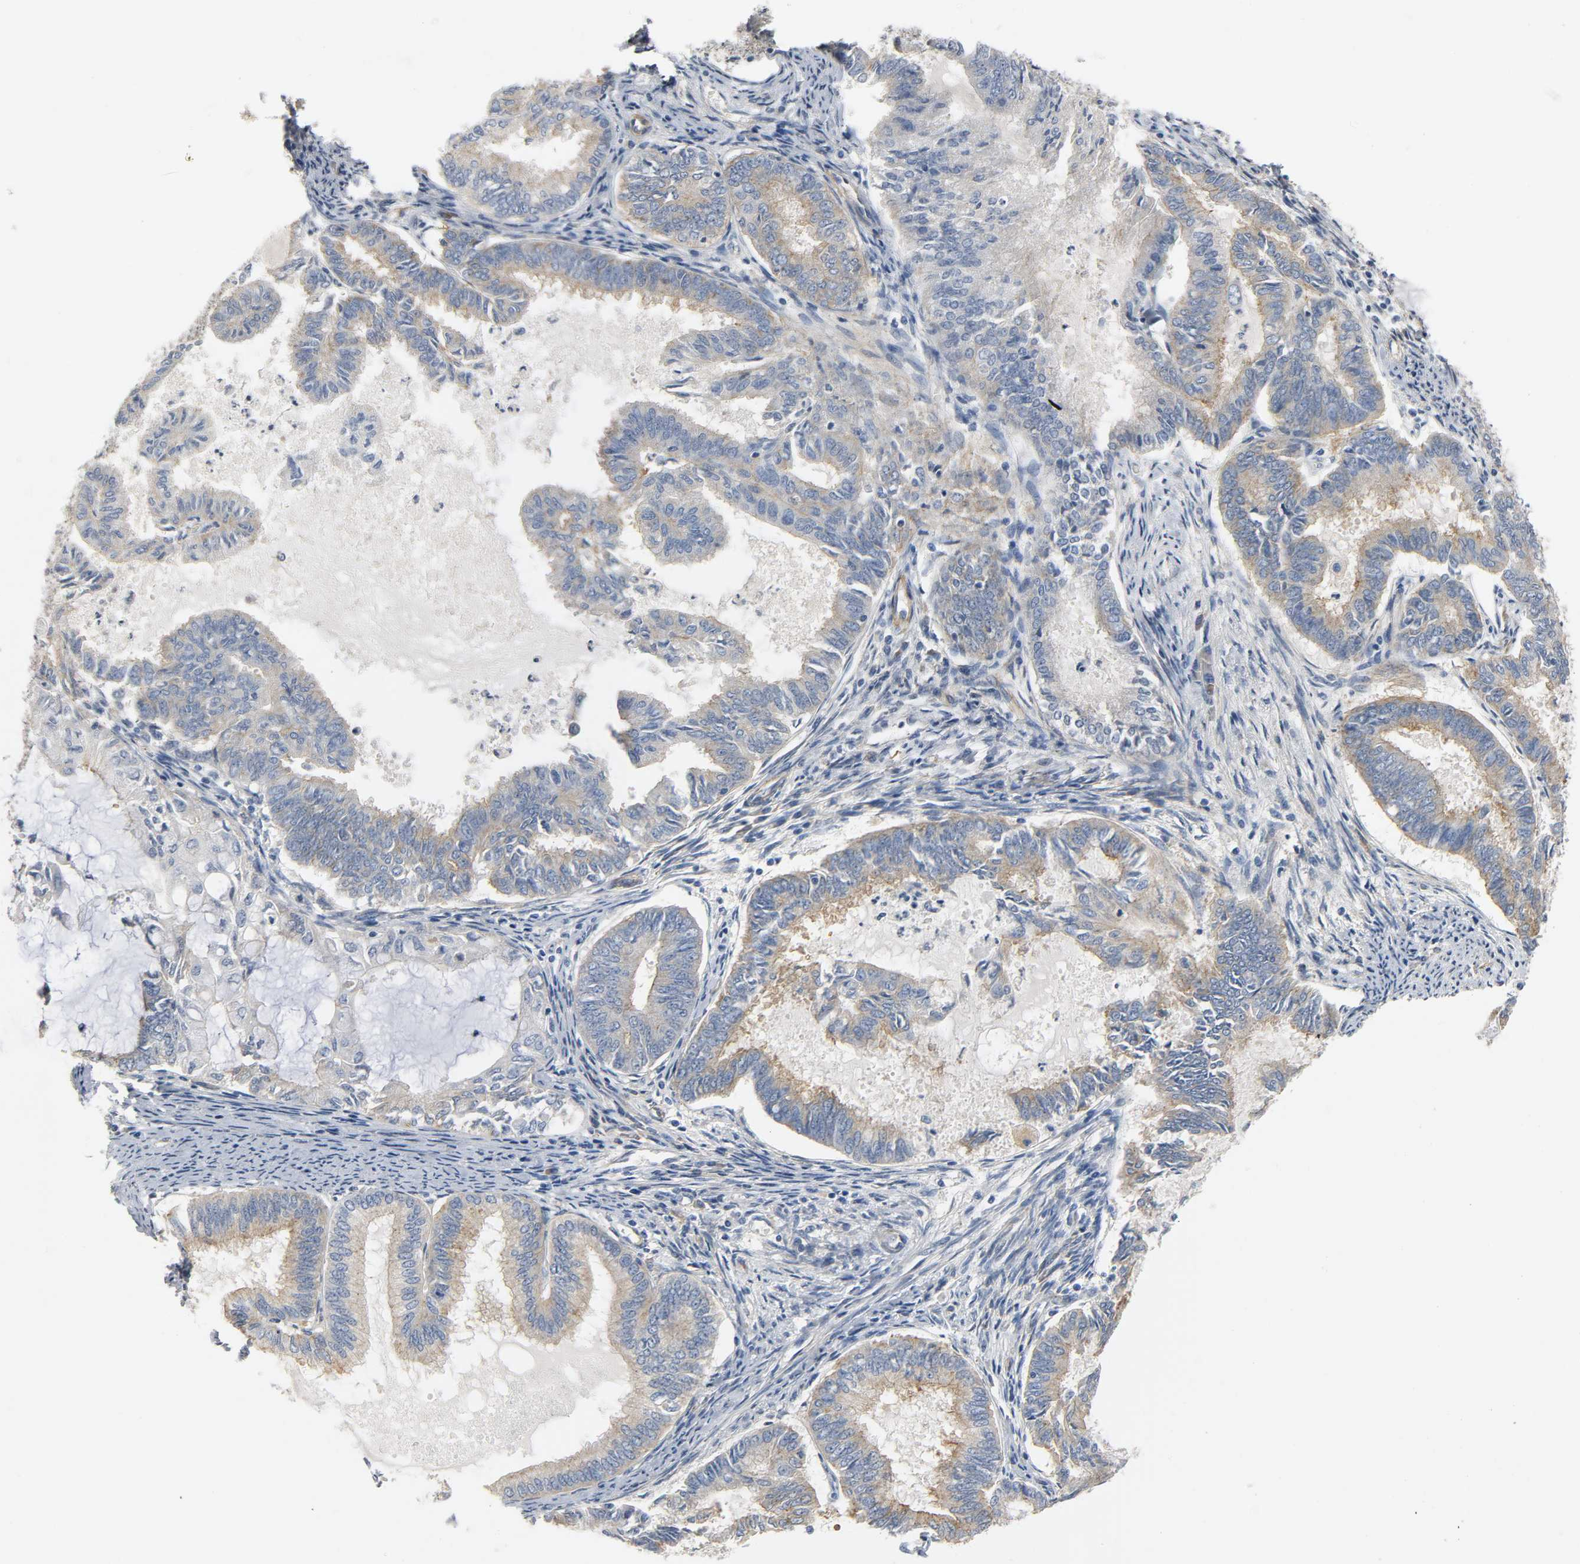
{"staining": {"intensity": "moderate", "quantity": "25%-75%", "location": "cytoplasmic/membranous"}, "tissue": "endometrial cancer", "cell_type": "Tumor cells", "image_type": "cancer", "snomed": [{"axis": "morphology", "description": "Adenocarcinoma, NOS"}, {"axis": "topography", "description": "Endometrium"}], "caption": "Human endometrial cancer (adenocarcinoma) stained with a brown dye reveals moderate cytoplasmic/membranous positive staining in approximately 25%-75% of tumor cells.", "gene": "ARPC1A", "patient": {"sex": "female", "age": 86}}